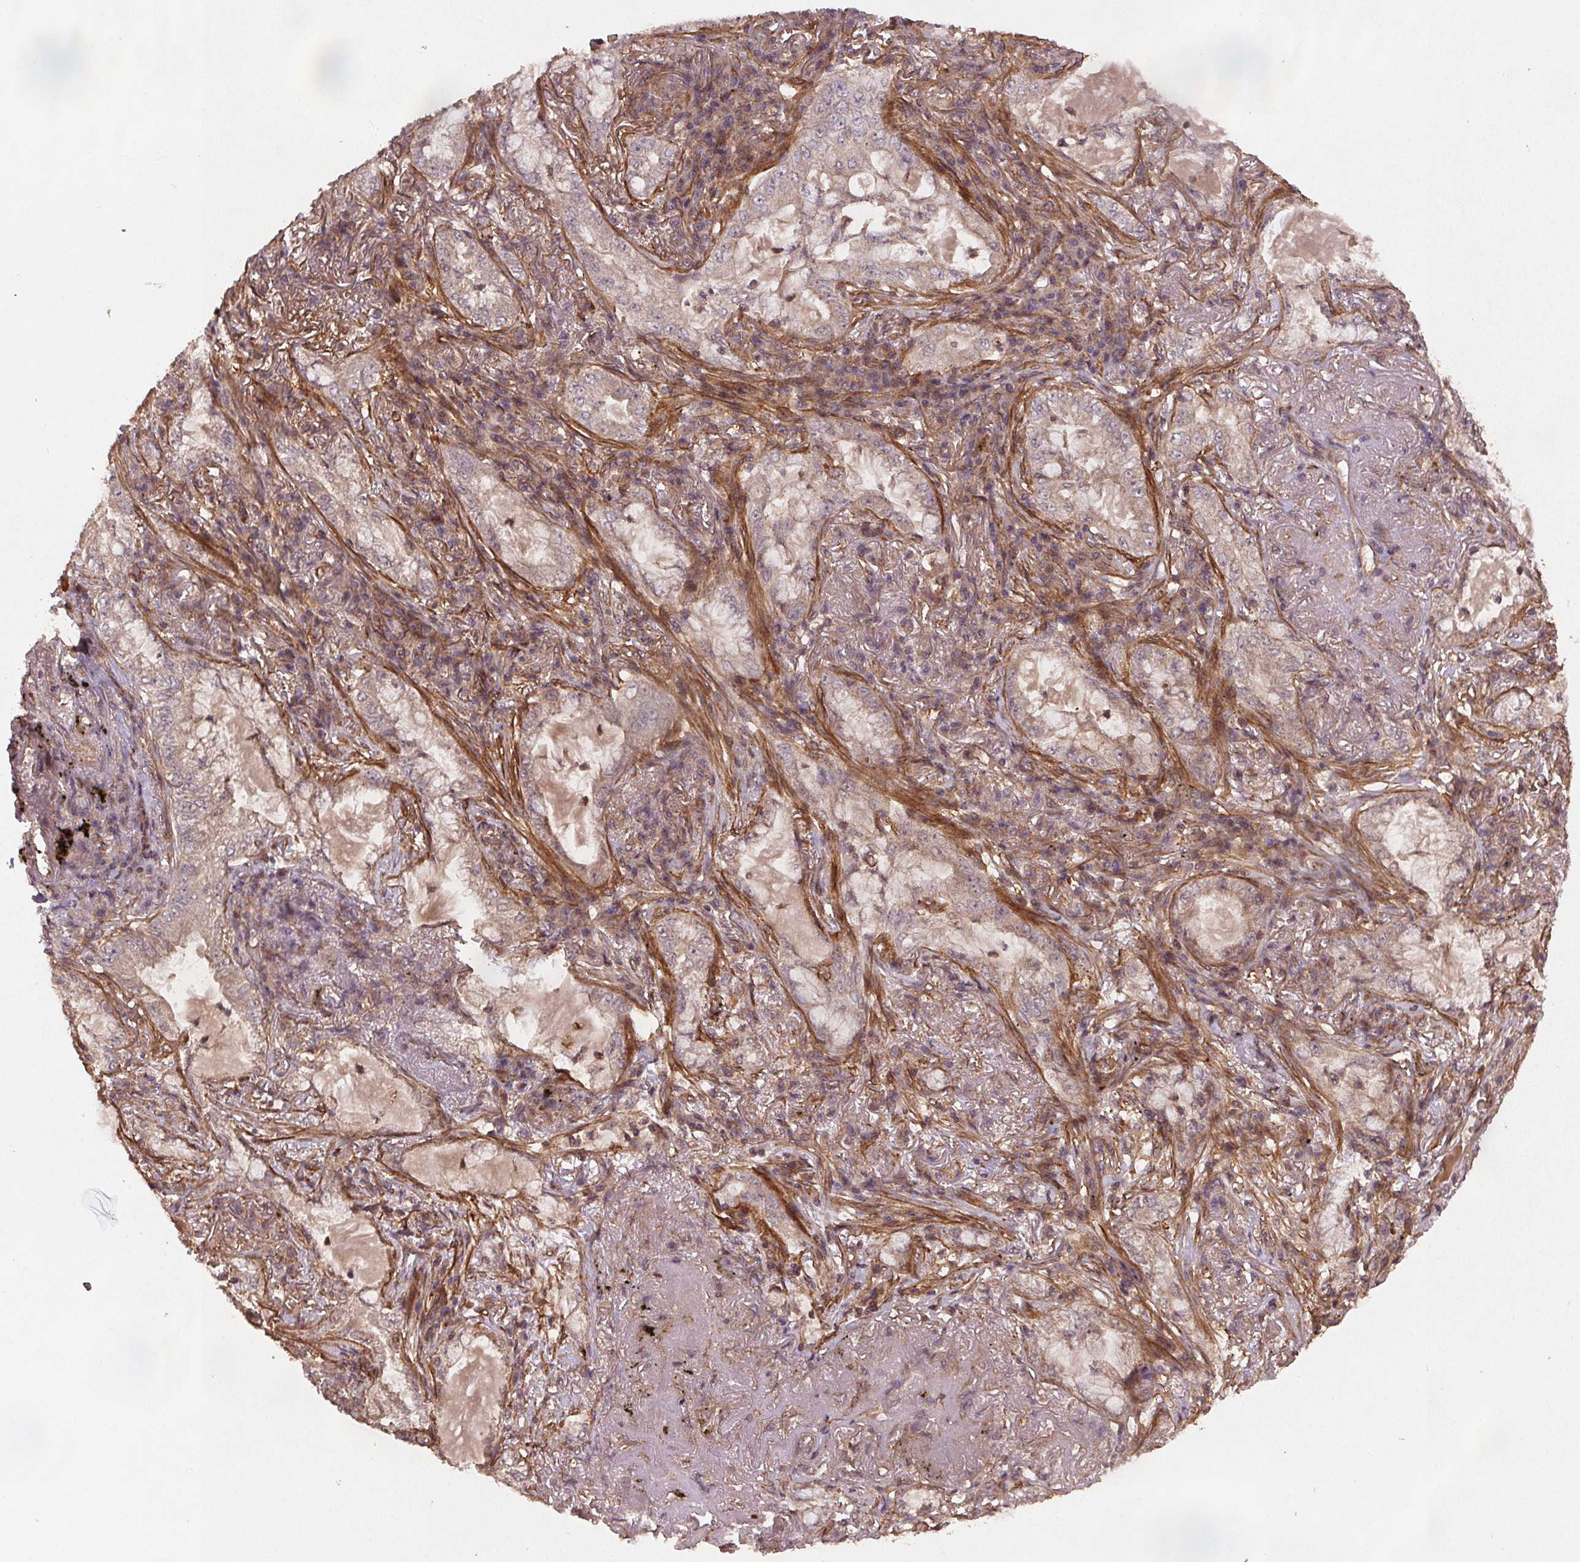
{"staining": {"intensity": "weak", "quantity": "<25%", "location": "cytoplasmic/membranous"}, "tissue": "lung cancer", "cell_type": "Tumor cells", "image_type": "cancer", "snomed": [{"axis": "morphology", "description": "Adenocarcinoma, NOS"}, {"axis": "topography", "description": "Lung"}], "caption": "Histopathology image shows no significant protein staining in tumor cells of lung cancer (adenocarcinoma). Nuclei are stained in blue.", "gene": "SEC14L2", "patient": {"sex": "female", "age": 73}}